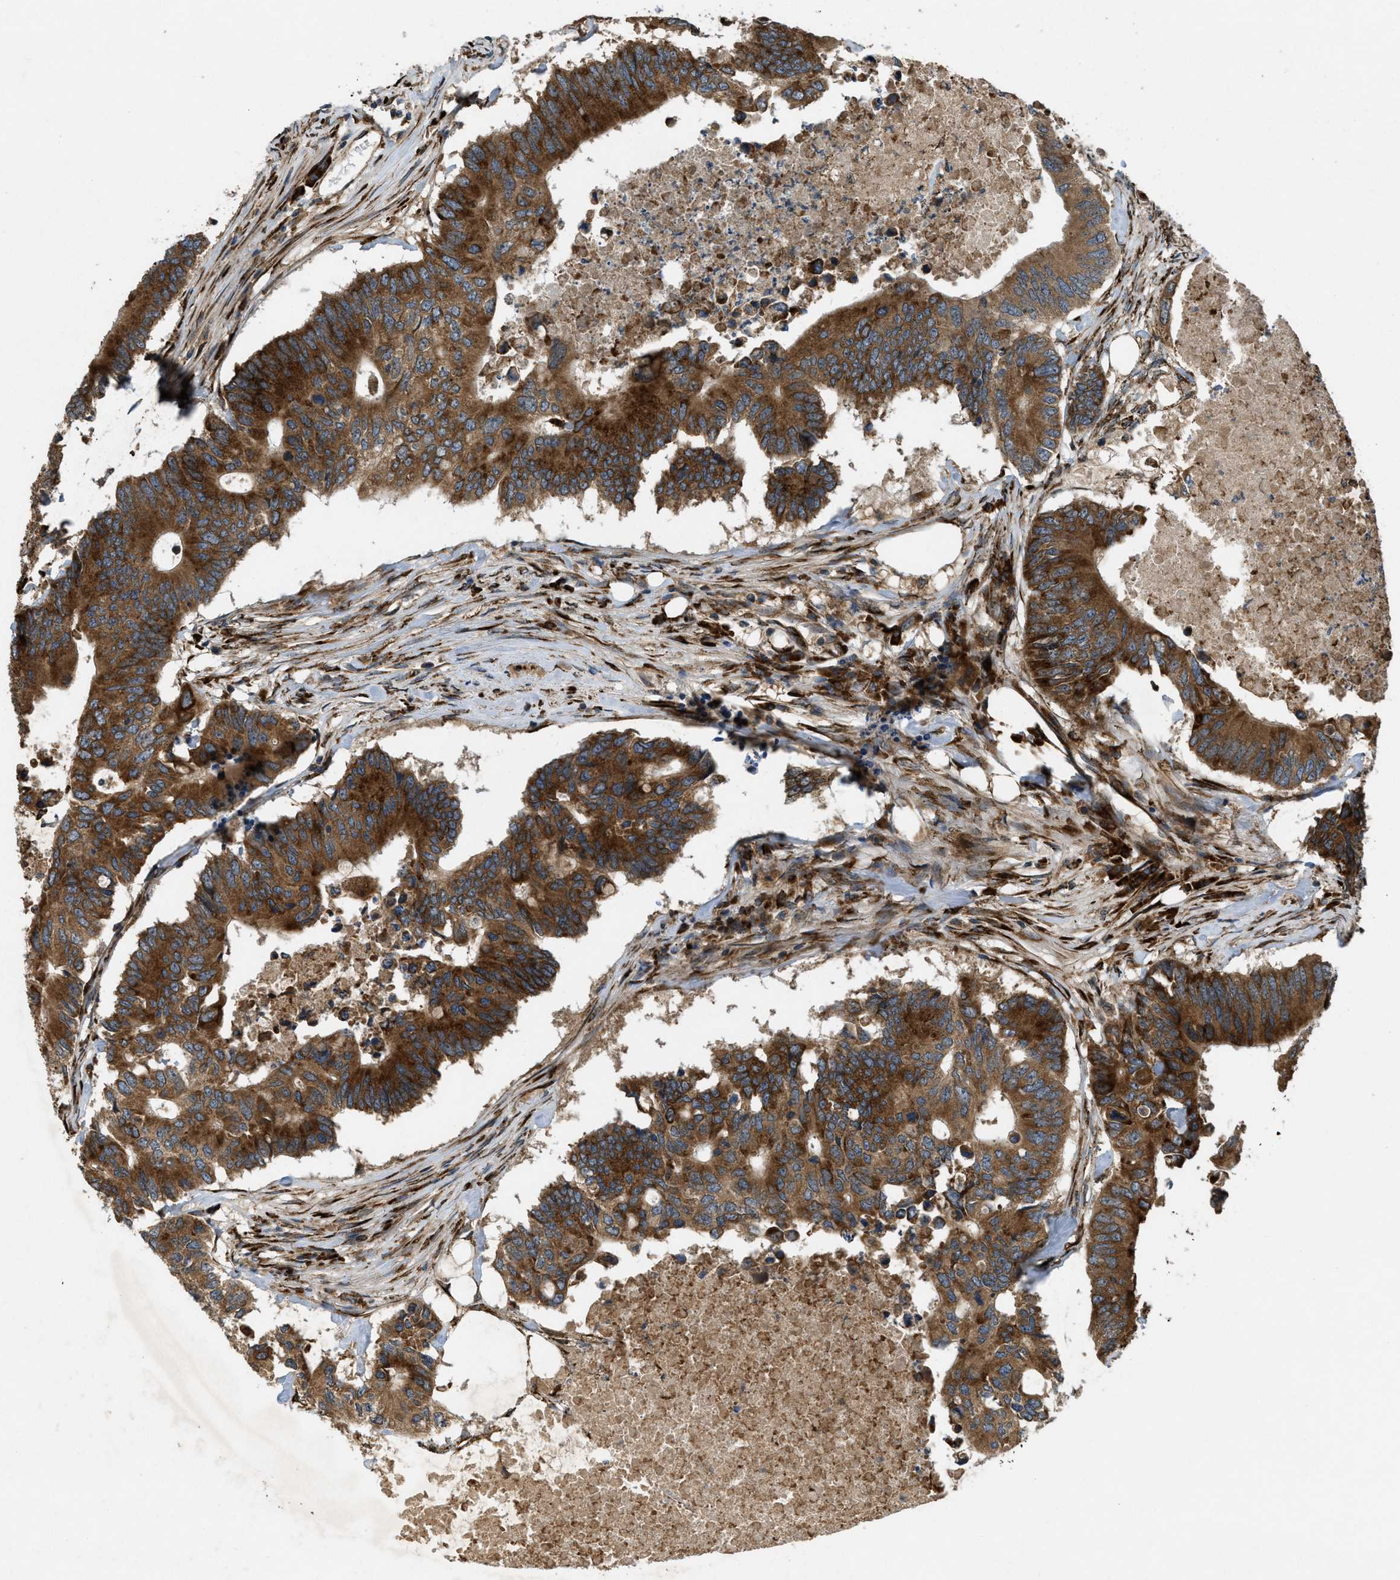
{"staining": {"intensity": "strong", "quantity": ">75%", "location": "cytoplasmic/membranous"}, "tissue": "colorectal cancer", "cell_type": "Tumor cells", "image_type": "cancer", "snomed": [{"axis": "morphology", "description": "Adenocarcinoma, NOS"}, {"axis": "topography", "description": "Colon"}], "caption": "About >75% of tumor cells in adenocarcinoma (colorectal) demonstrate strong cytoplasmic/membranous protein expression as visualized by brown immunohistochemical staining.", "gene": "PCDH18", "patient": {"sex": "male", "age": 71}}